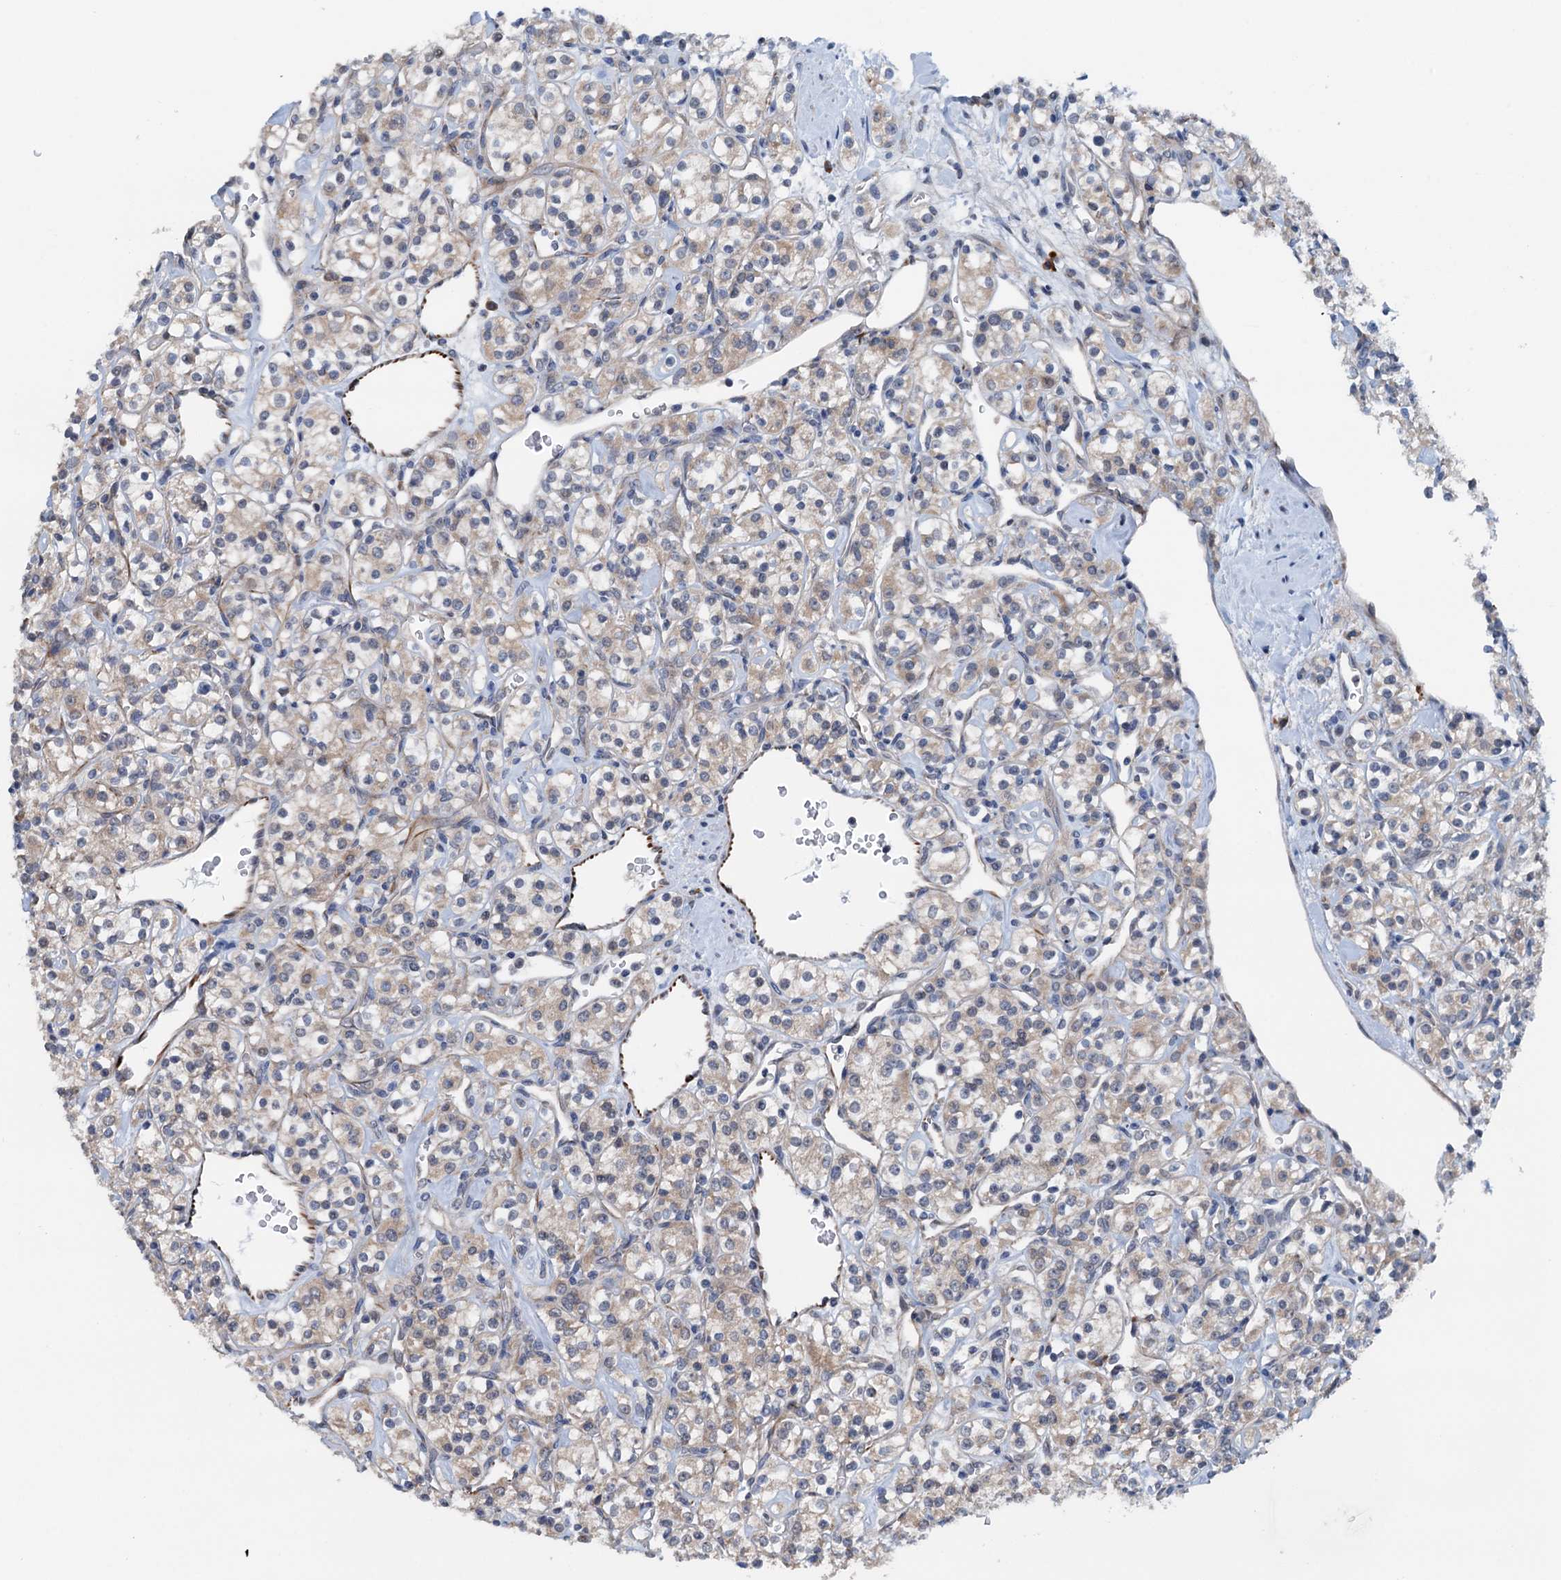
{"staining": {"intensity": "weak", "quantity": "25%-75%", "location": "cytoplasmic/membranous"}, "tissue": "renal cancer", "cell_type": "Tumor cells", "image_type": "cancer", "snomed": [{"axis": "morphology", "description": "Adenocarcinoma, NOS"}, {"axis": "topography", "description": "Kidney"}], "caption": "Renal cancer (adenocarcinoma) tissue displays weak cytoplasmic/membranous expression in about 25%-75% of tumor cells, visualized by immunohistochemistry.", "gene": "ELAC1", "patient": {"sex": "male", "age": 77}}